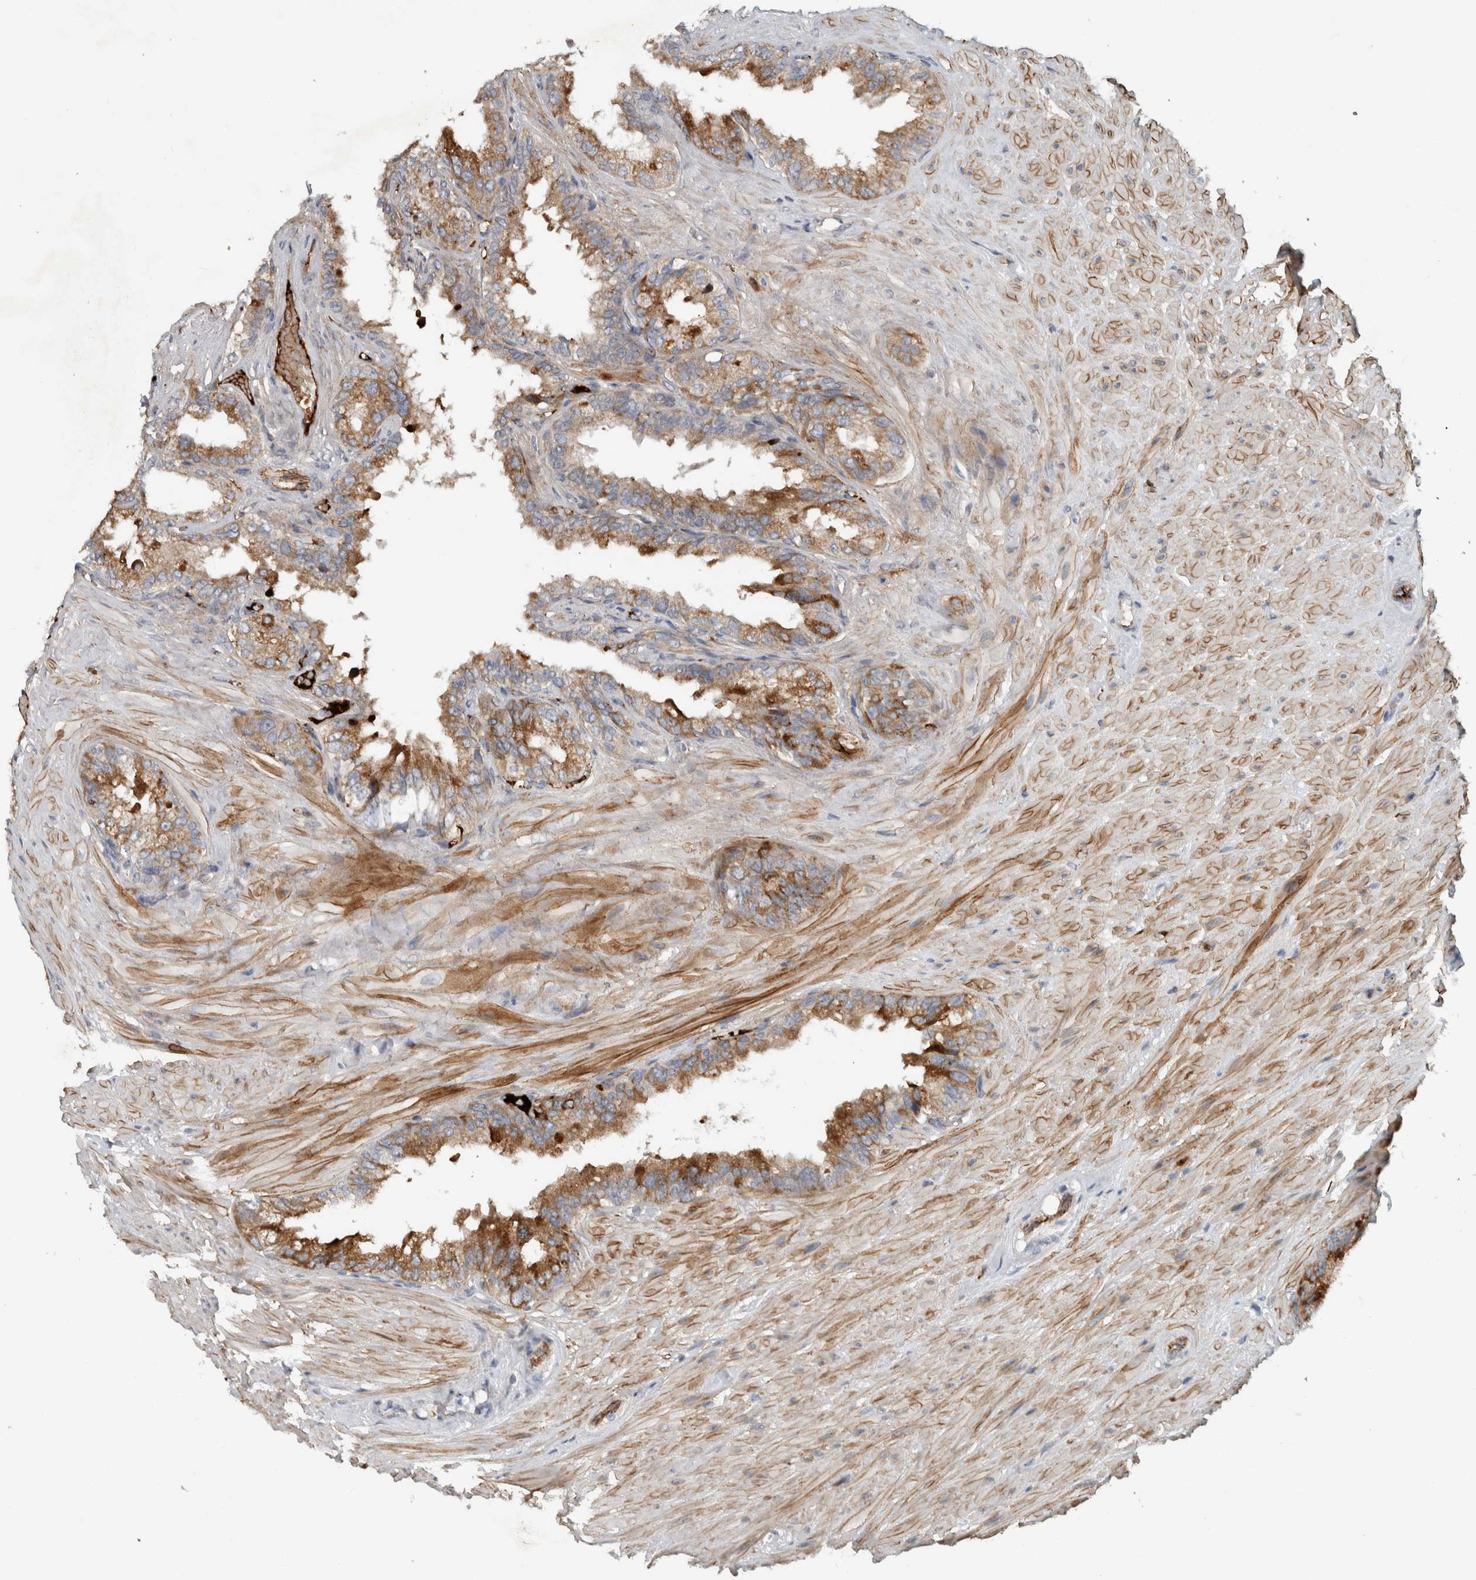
{"staining": {"intensity": "moderate", "quantity": "<25%", "location": "cytoplasmic/membranous"}, "tissue": "seminal vesicle", "cell_type": "Glandular cells", "image_type": "normal", "snomed": [{"axis": "morphology", "description": "Normal tissue, NOS"}, {"axis": "topography", "description": "Seminal veicle"}], "caption": "Unremarkable seminal vesicle was stained to show a protein in brown. There is low levels of moderate cytoplasmic/membranous expression in about <25% of glandular cells.", "gene": "FN1", "patient": {"sex": "male", "age": 80}}